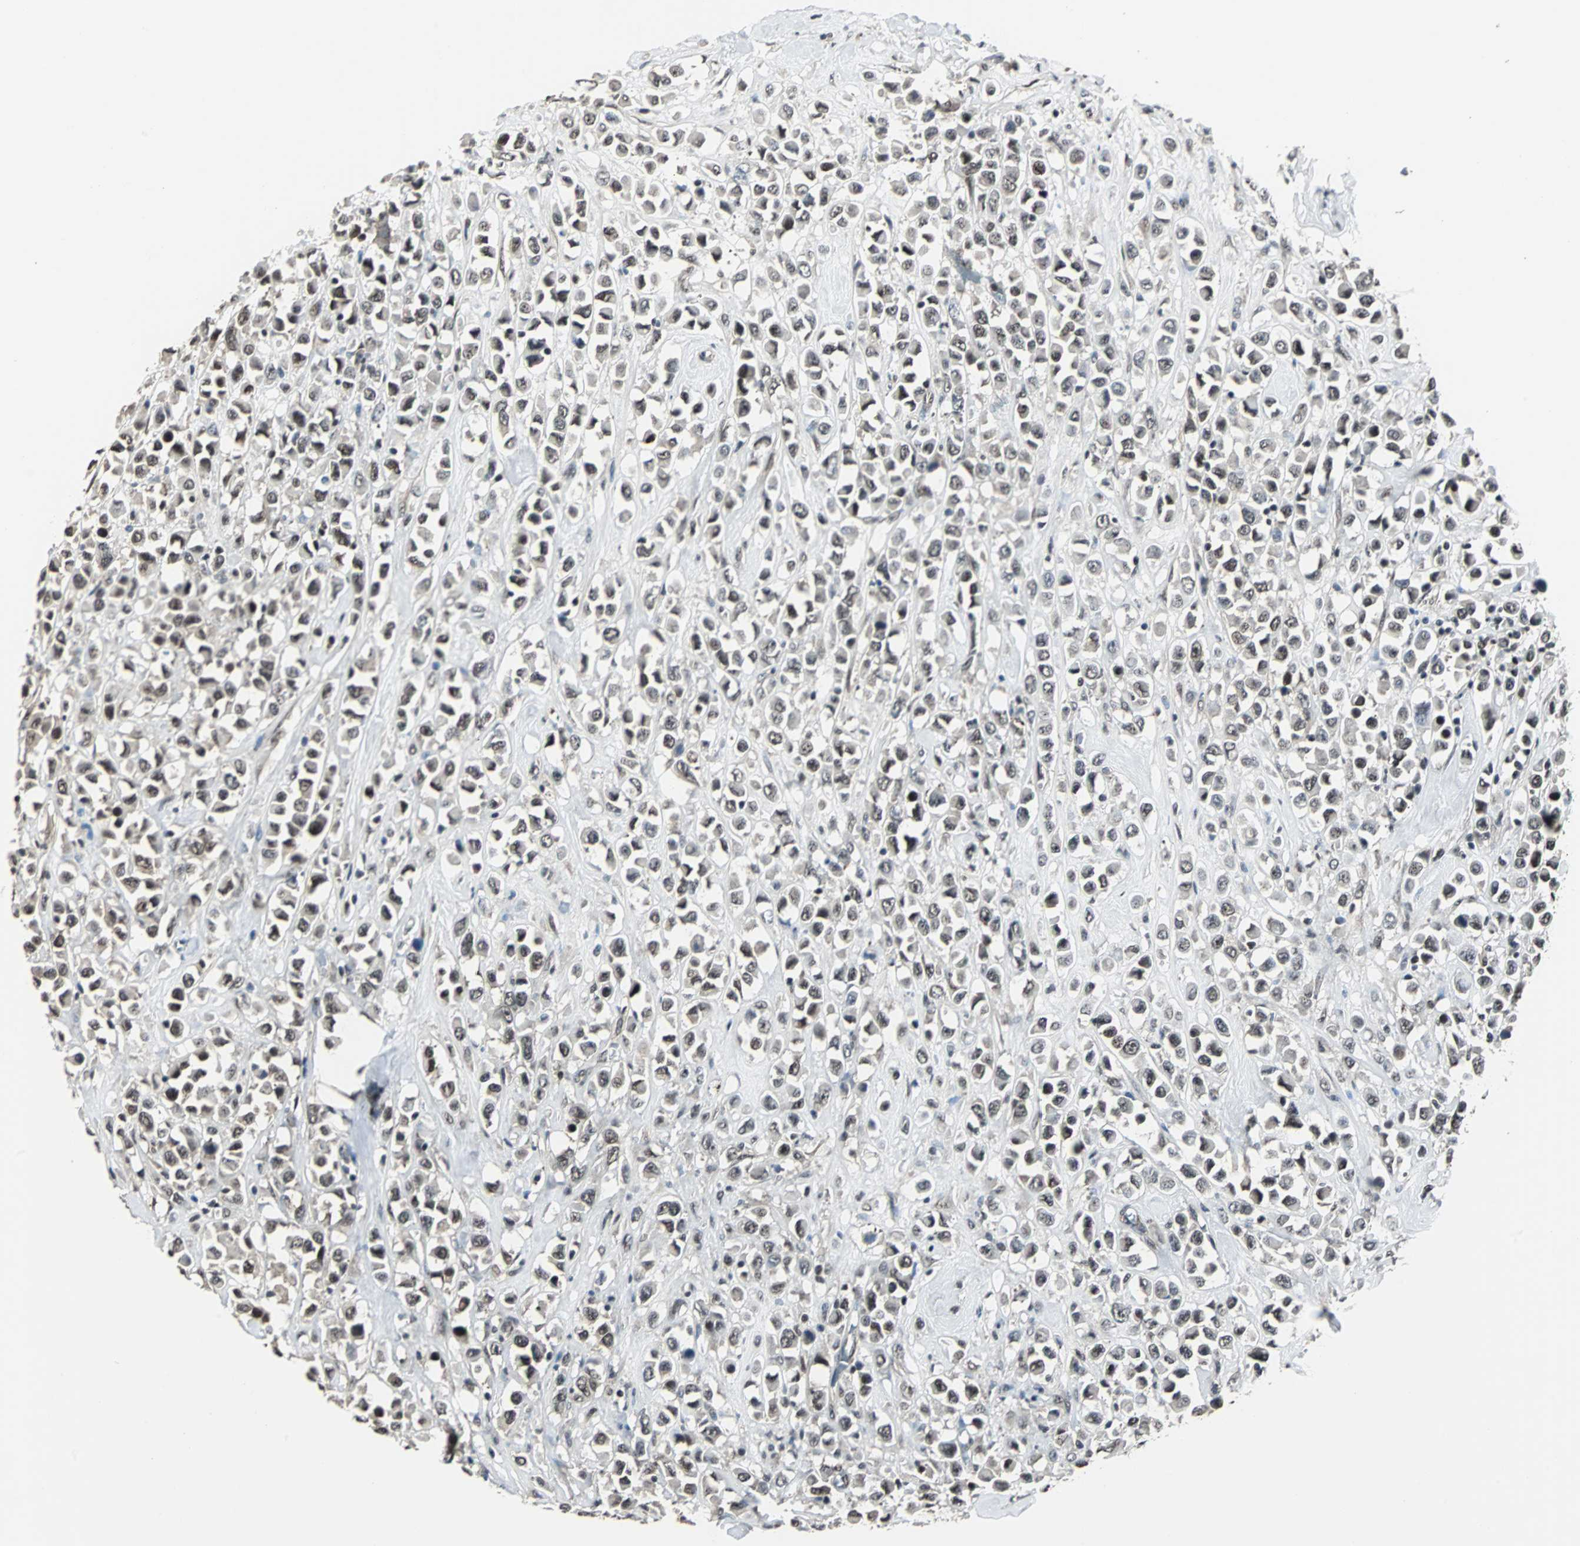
{"staining": {"intensity": "weak", "quantity": "25%-75%", "location": "nuclear"}, "tissue": "breast cancer", "cell_type": "Tumor cells", "image_type": "cancer", "snomed": [{"axis": "morphology", "description": "Duct carcinoma"}, {"axis": "topography", "description": "Breast"}], "caption": "Tumor cells display low levels of weak nuclear positivity in about 25%-75% of cells in human infiltrating ductal carcinoma (breast).", "gene": "MKX", "patient": {"sex": "female", "age": 61}}